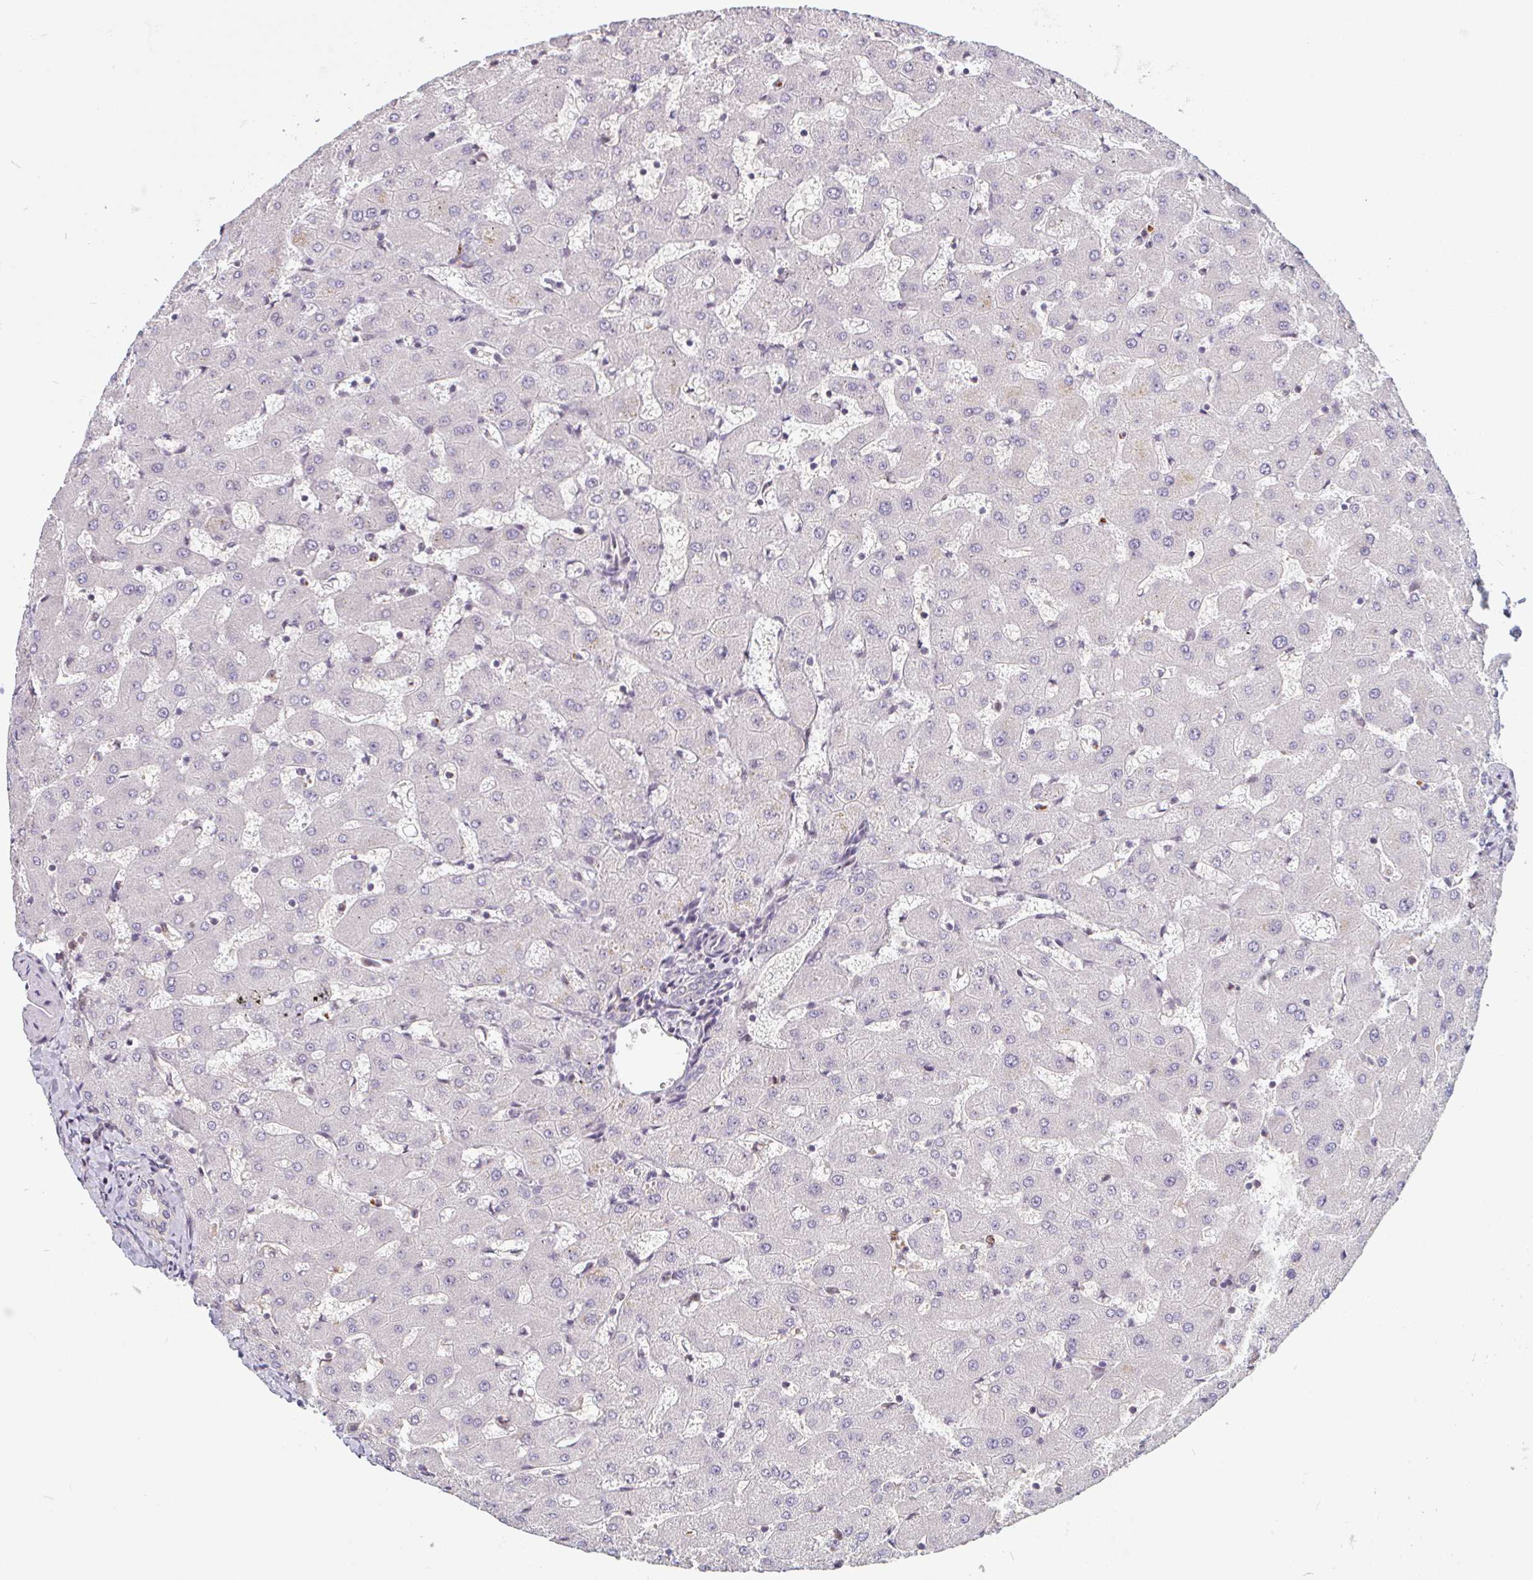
{"staining": {"intensity": "negative", "quantity": "none", "location": "none"}, "tissue": "liver", "cell_type": "Cholangiocytes", "image_type": "normal", "snomed": [{"axis": "morphology", "description": "Normal tissue, NOS"}, {"axis": "topography", "description": "Liver"}], "caption": "IHC of unremarkable liver reveals no expression in cholangiocytes.", "gene": "TMEM119", "patient": {"sex": "female", "age": 63}}